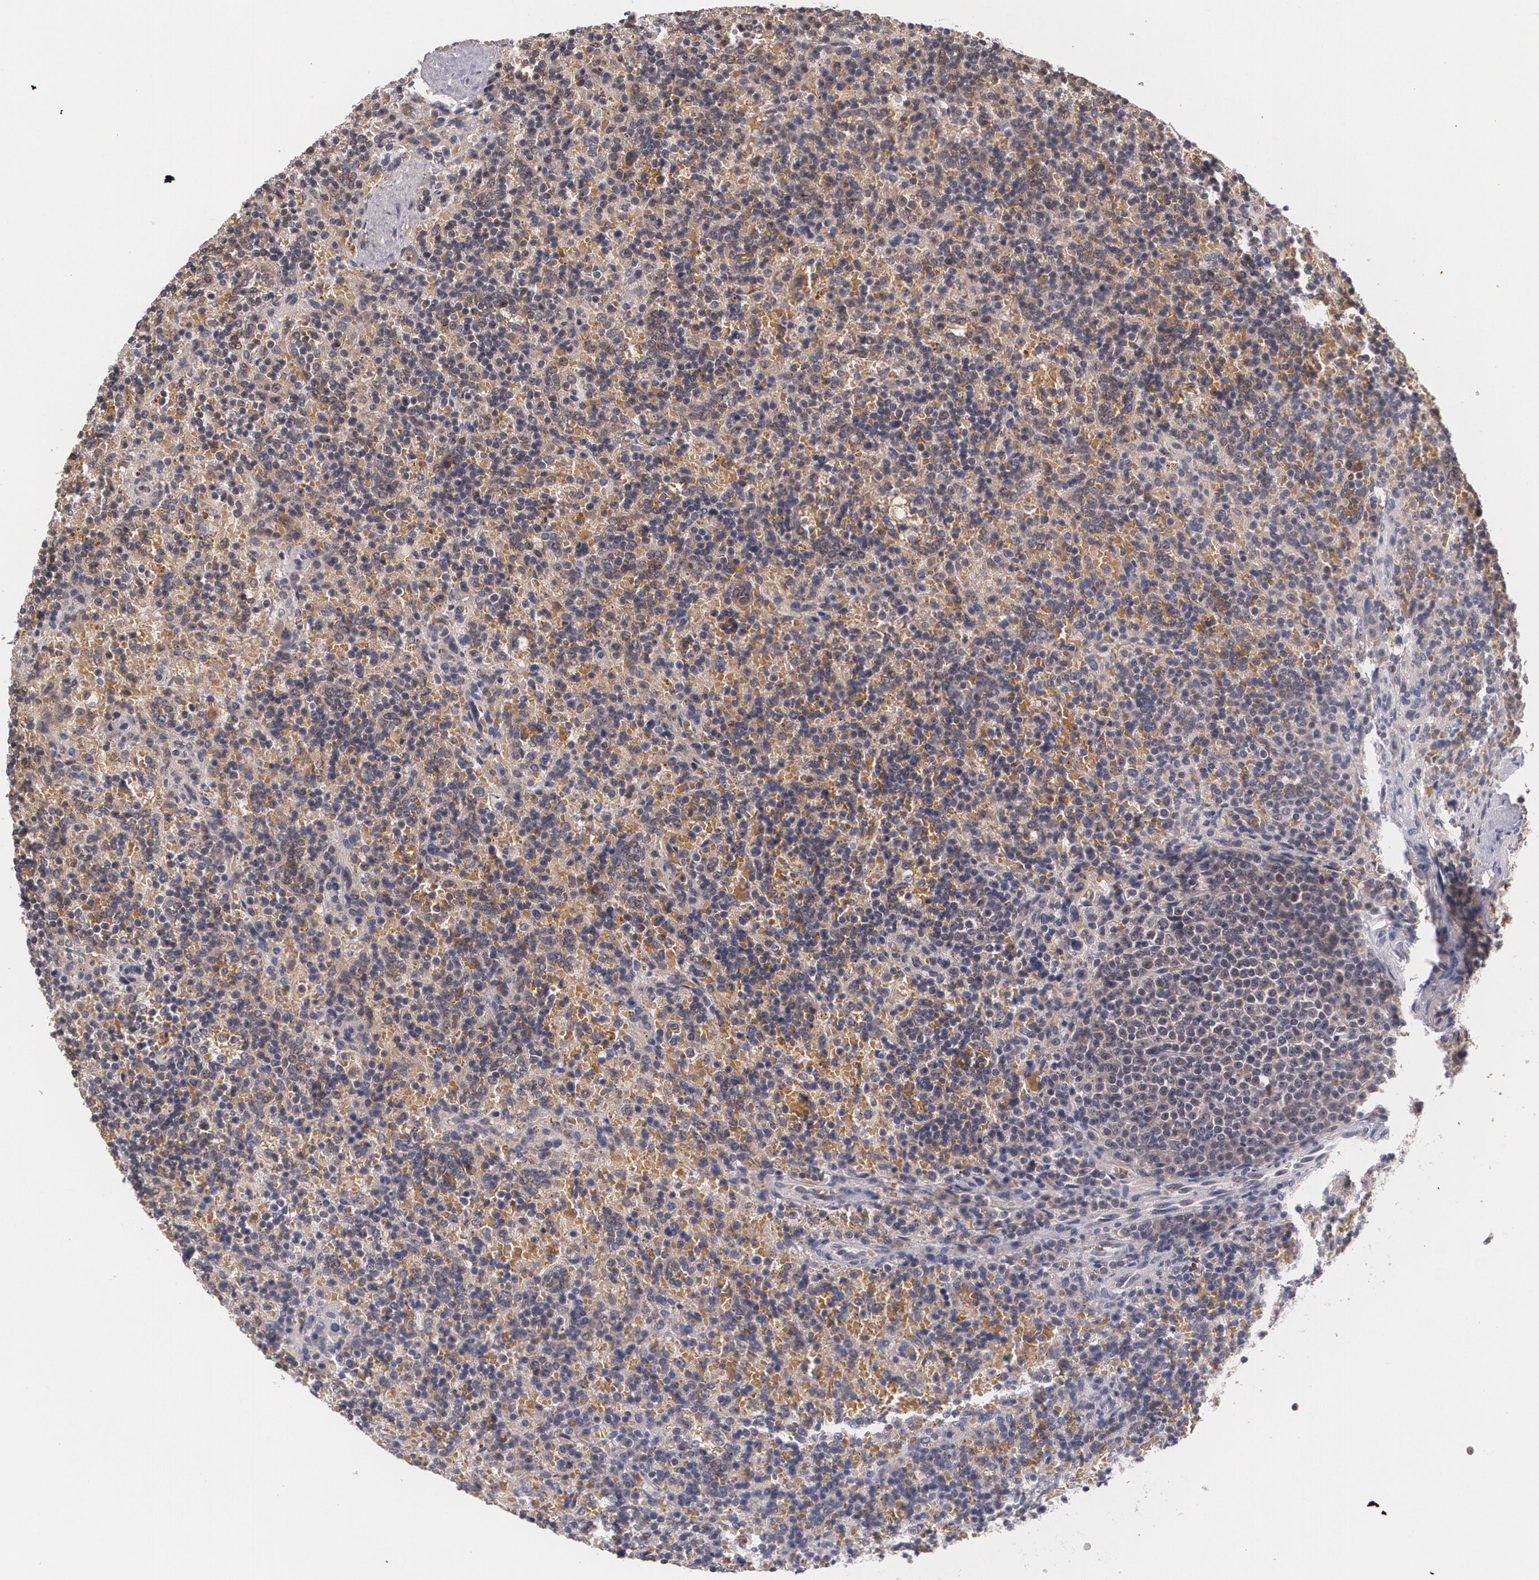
{"staining": {"intensity": "weak", "quantity": "25%-75%", "location": "cytoplasmic/membranous"}, "tissue": "lymphoma", "cell_type": "Tumor cells", "image_type": "cancer", "snomed": [{"axis": "morphology", "description": "Malignant lymphoma, non-Hodgkin's type, Low grade"}, {"axis": "topography", "description": "Spleen"}], "caption": "Lymphoma stained for a protein reveals weak cytoplasmic/membranous positivity in tumor cells. Immunohistochemistry (ihc) stains the protein of interest in brown and the nuclei are stained blue.", "gene": "IFNGR2", "patient": {"sex": "male", "age": 67}}